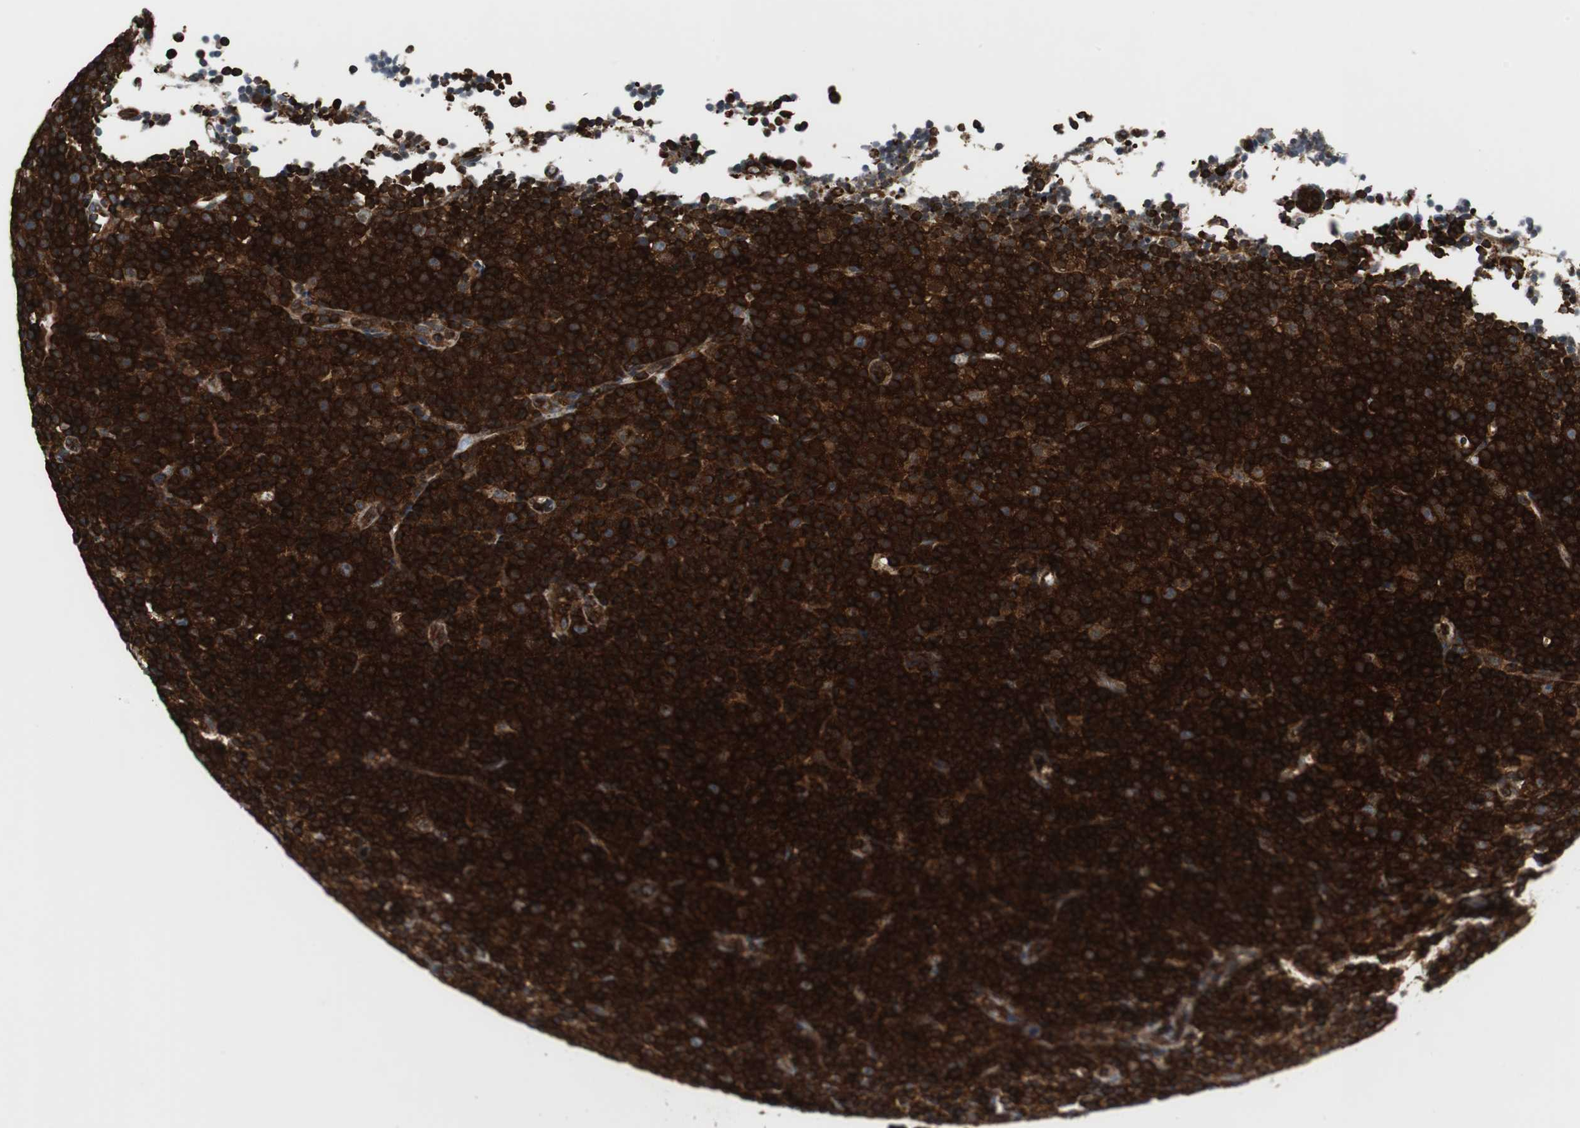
{"staining": {"intensity": "strong", "quantity": ">75%", "location": "cytoplasmic/membranous"}, "tissue": "lymphoma", "cell_type": "Tumor cells", "image_type": "cancer", "snomed": [{"axis": "morphology", "description": "Malignant lymphoma, non-Hodgkin's type, Low grade"}, {"axis": "topography", "description": "Lymph node"}], "caption": "The photomicrograph reveals immunohistochemical staining of low-grade malignant lymphoma, non-Hodgkin's type. There is strong cytoplasmic/membranous expression is appreciated in about >75% of tumor cells.", "gene": "TUBA4A", "patient": {"sex": "female", "age": 67}}